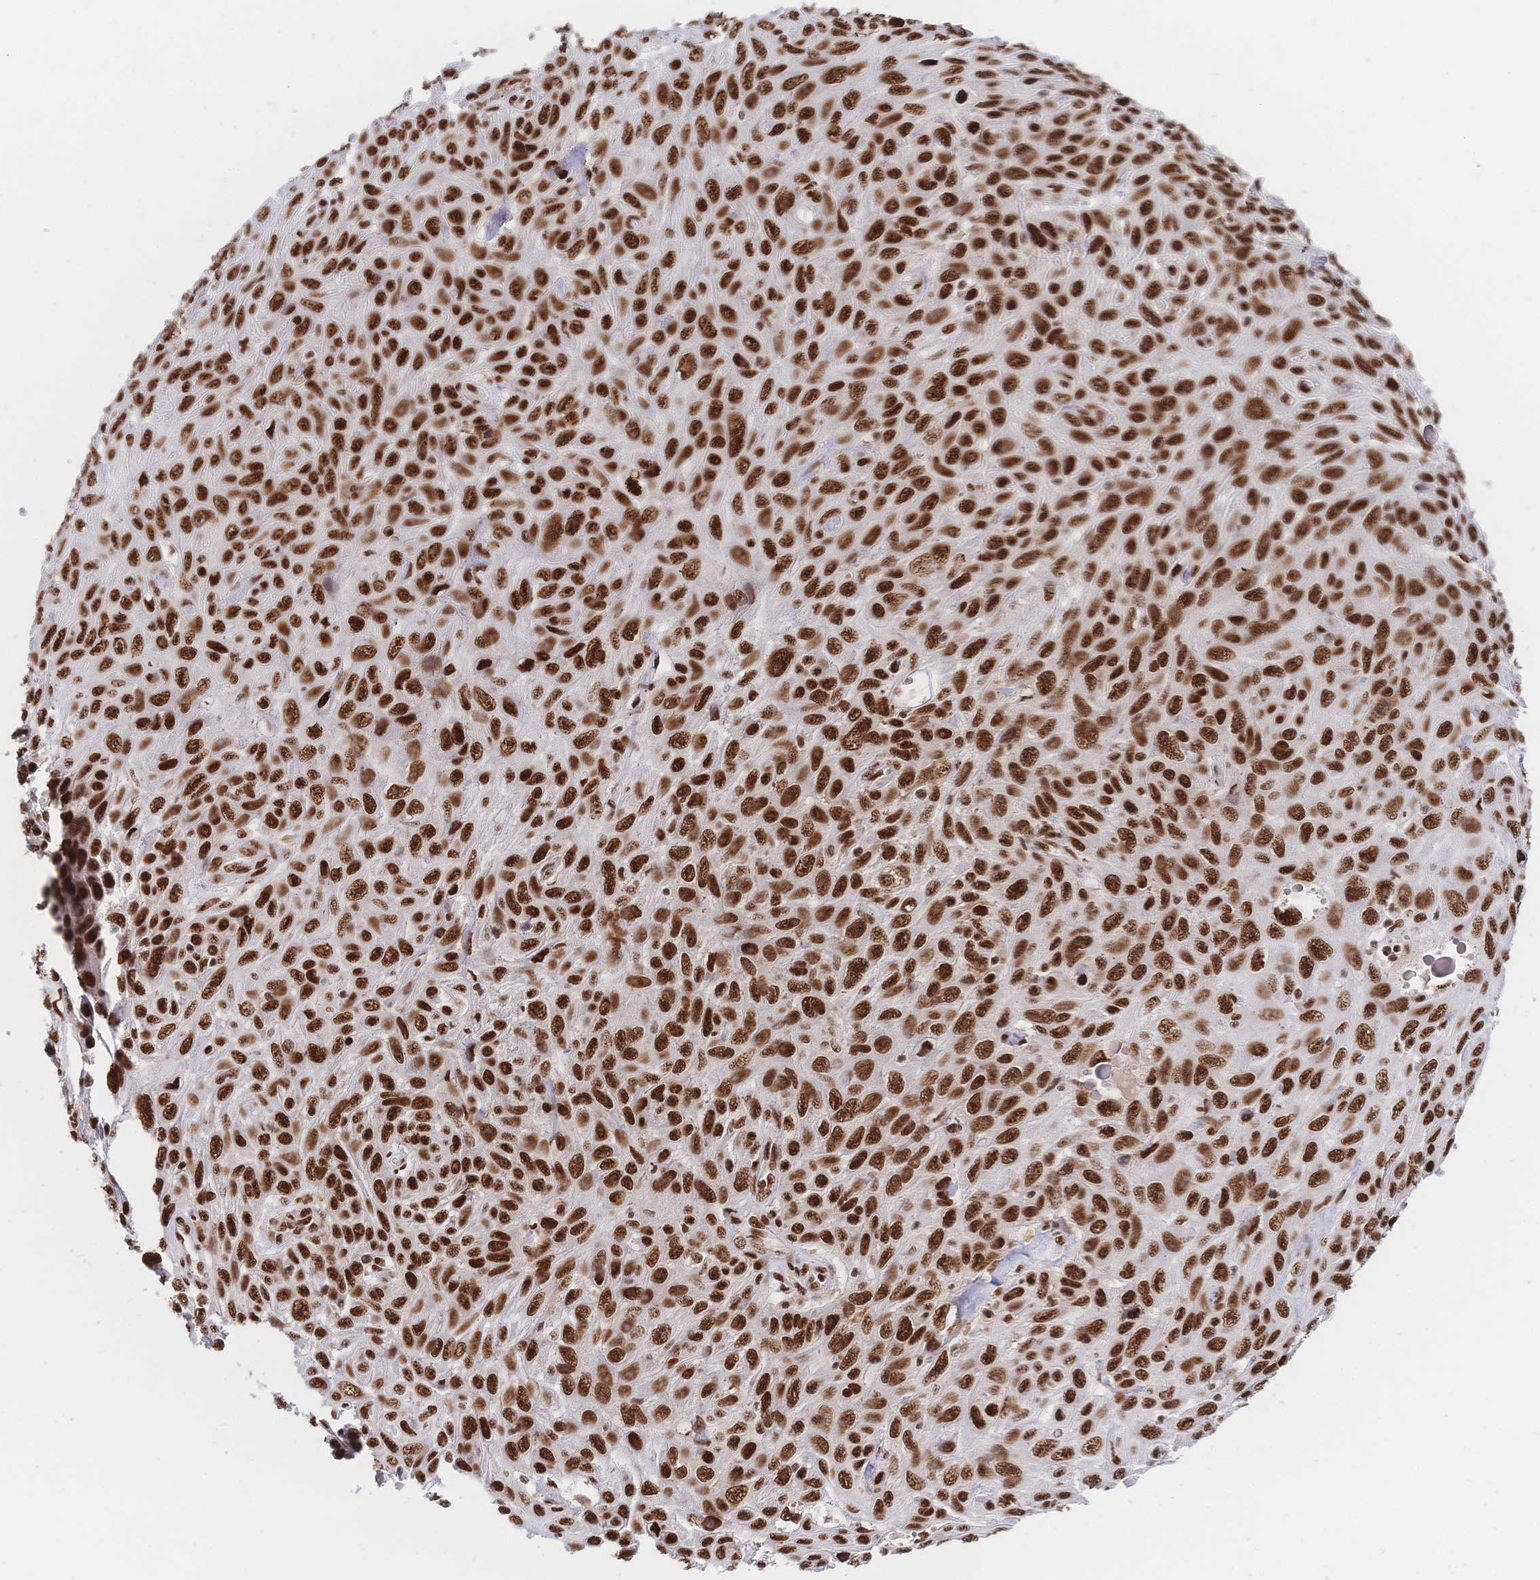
{"staining": {"intensity": "strong", "quantity": ">75%", "location": "nuclear"}, "tissue": "skin cancer", "cell_type": "Tumor cells", "image_type": "cancer", "snomed": [{"axis": "morphology", "description": "Squamous cell carcinoma, NOS"}, {"axis": "topography", "description": "Skin"}], "caption": "Tumor cells demonstrate high levels of strong nuclear staining in approximately >75% of cells in skin cancer. The protein of interest is shown in brown color, while the nuclei are stained blue.", "gene": "SRSF1", "patient": {"sex": "male", "age": 82}}